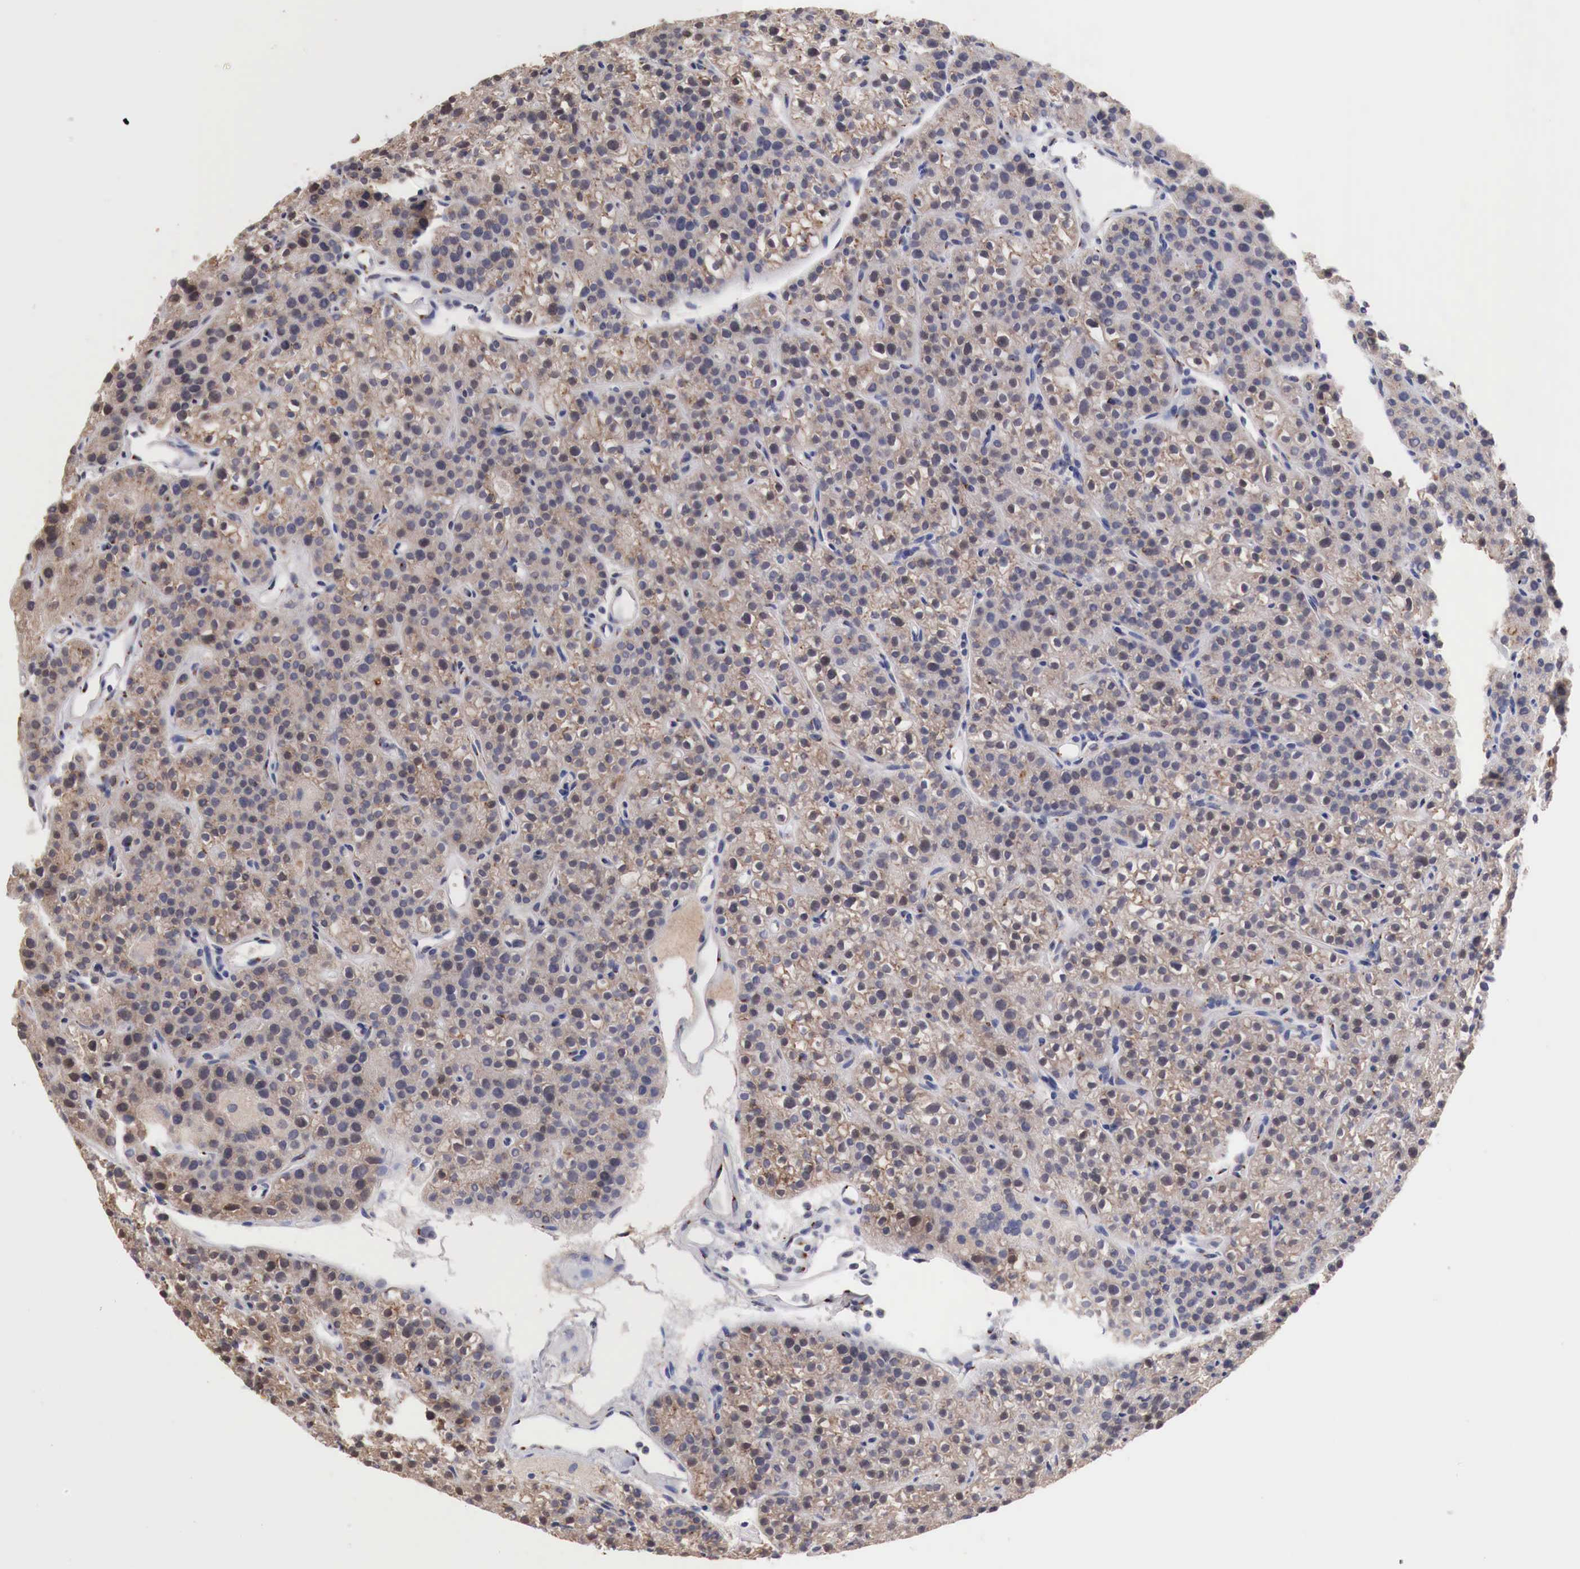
{"staining": {"intensity": "weak", "quantity": "25%-75%", "location": "cytoplasmic/membranous"}, "tissue": "parathyroid gland", "cell_type": "Glandular cells", "image_type": "normal", "snomed": [{"axis": "morphology", "description": "Normal tissue, NOS"}, {"axis": "topography", "description": "Parathyroid gland"}], "caption": "This is a micrograph of immunohistochemistry staining of benign parathyroid gland, which shows weak staining in the cytoplasmic/membranous of glandular cells.", "gene": "SYAP1", "patient": {"sex": "male", "age": 71}}